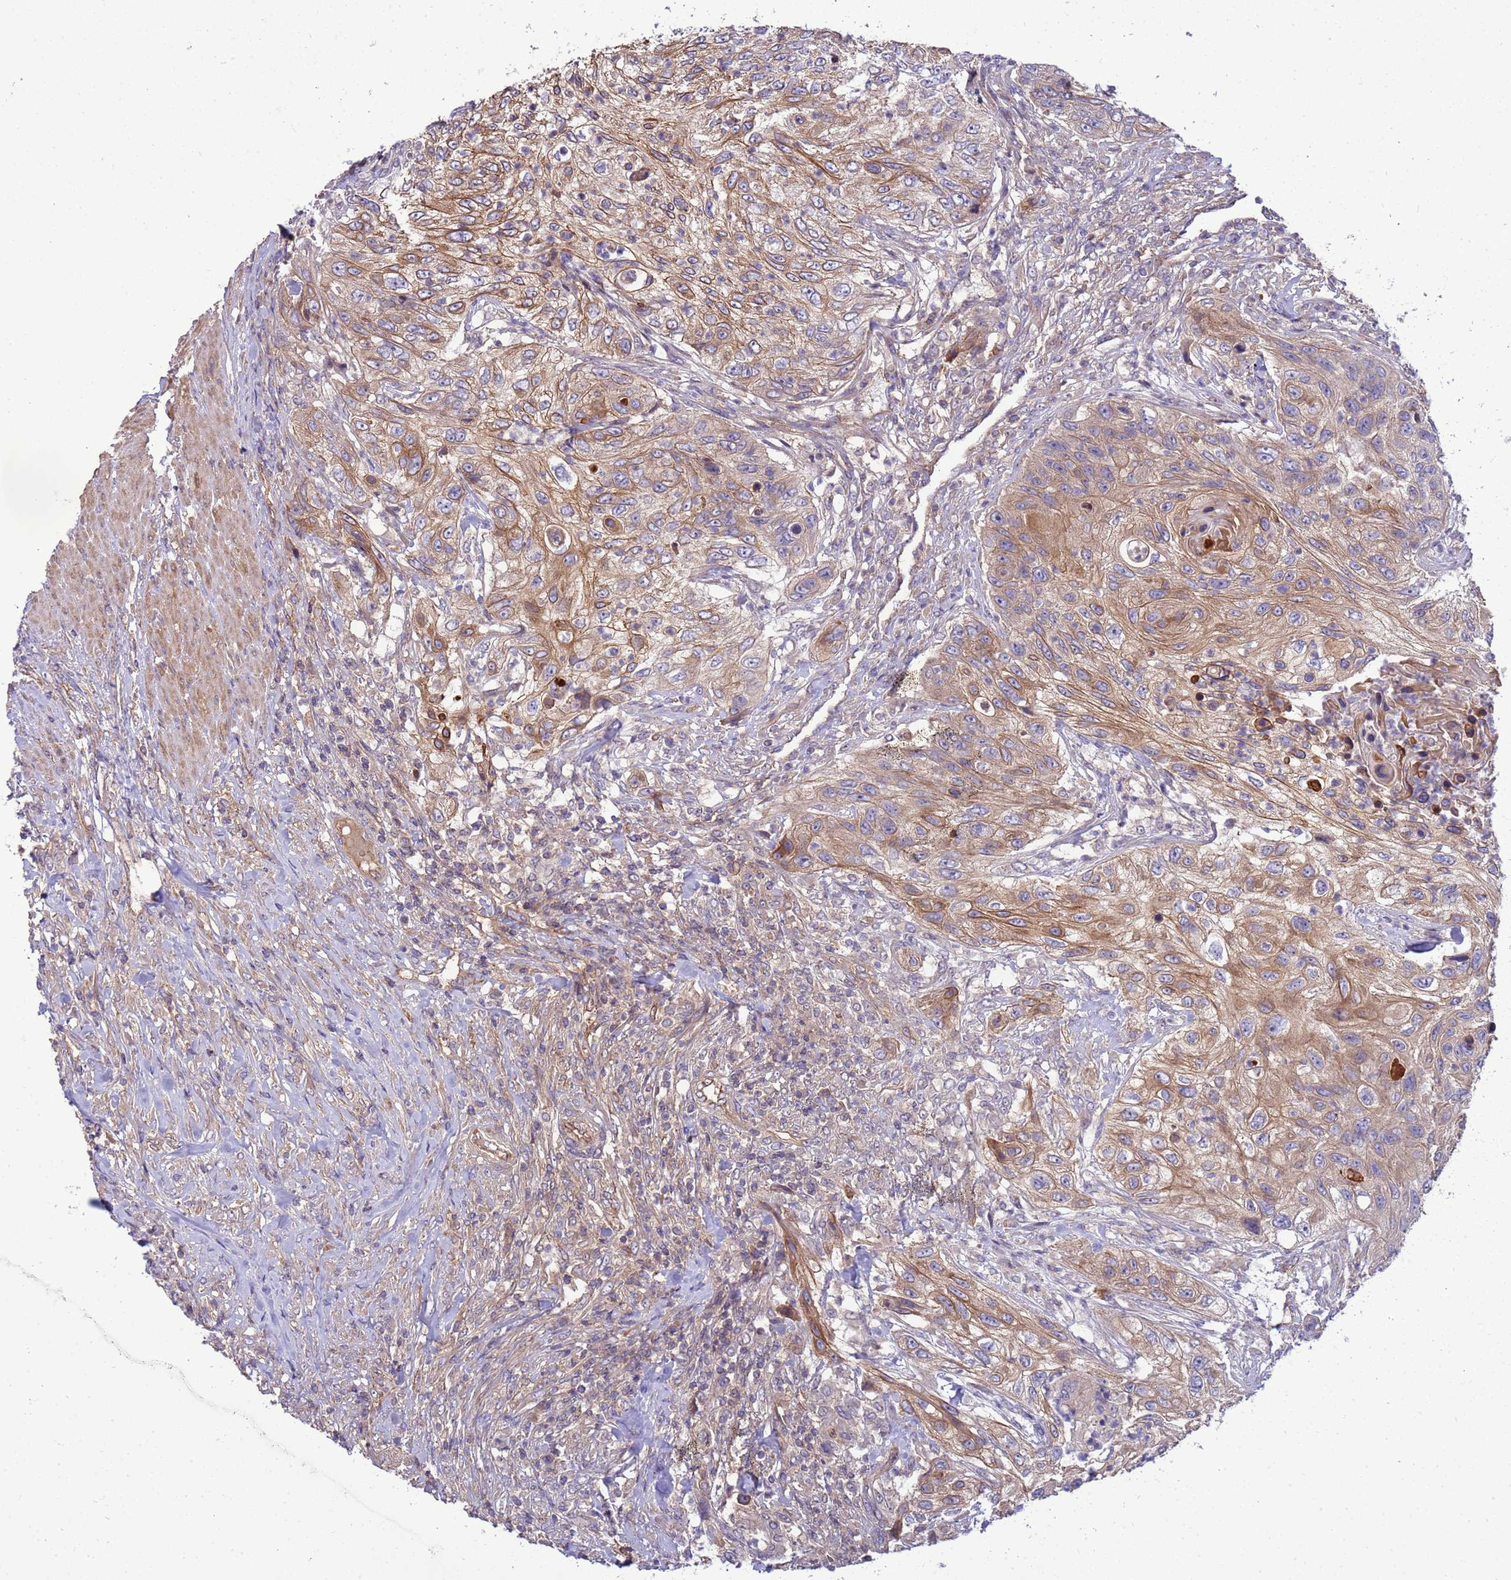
{"staining": {"intensity": "moderate", "quantity": ">75%", "location": "cytoplasmic/membranous"}, "tissue": "urothelial cancer", "cell_type": "Tumor cells", "image_type": "cancer", "snomed": [{"axis": "morphology", "description": "Urothelial carcinoma, High grade"}, {"axis": "topography", "description": "Urinary bladder"}], "caption": "IHC photomicrograph of urothelial cancer stained for a protein (brown), which shows medium levels of moderate cytoplasmic/membranous staining in approximately >75% of tumor cells.", "gene": "SMCO3", "patient": {"sex": "female", "age": 60}}